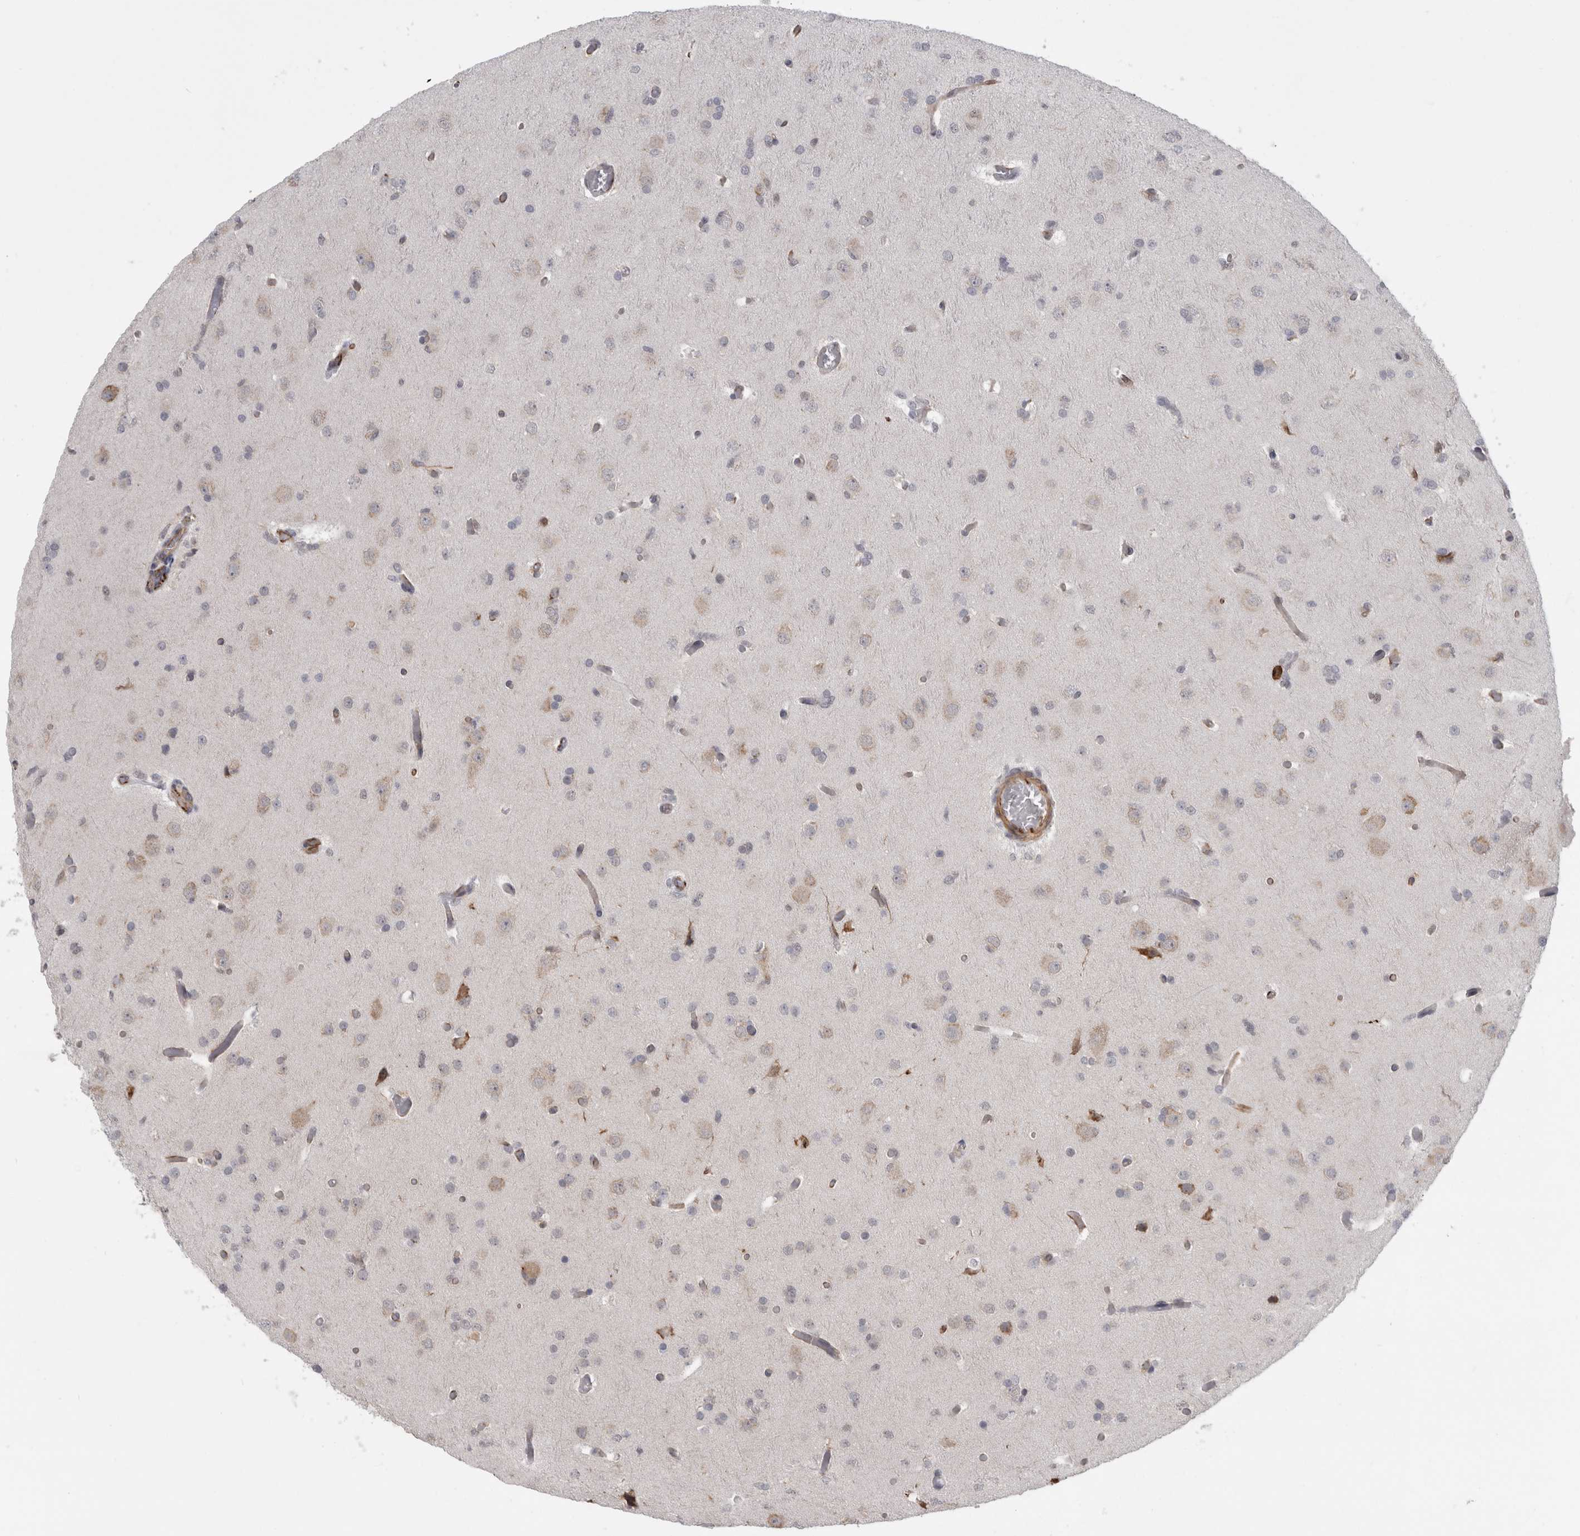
{"staining": {"intensity": "negative", "quantity": "none", "location": "none"}, "tissue": "glioma", "cell_type": "Tumor cells", "image_type": "cancer", "snomed": [{"axis": "morphology", "description": "Glioma, malignant, High grade"}, {"axis": "topography", "description": "Cerebral cortex"}], "caption": "Malignant glioma (high-grade) stained for a protein using IHC reveals no positivity tumor cells.", "gene": "FAM83H", "patient": {"sex": "female", "age": 36}}